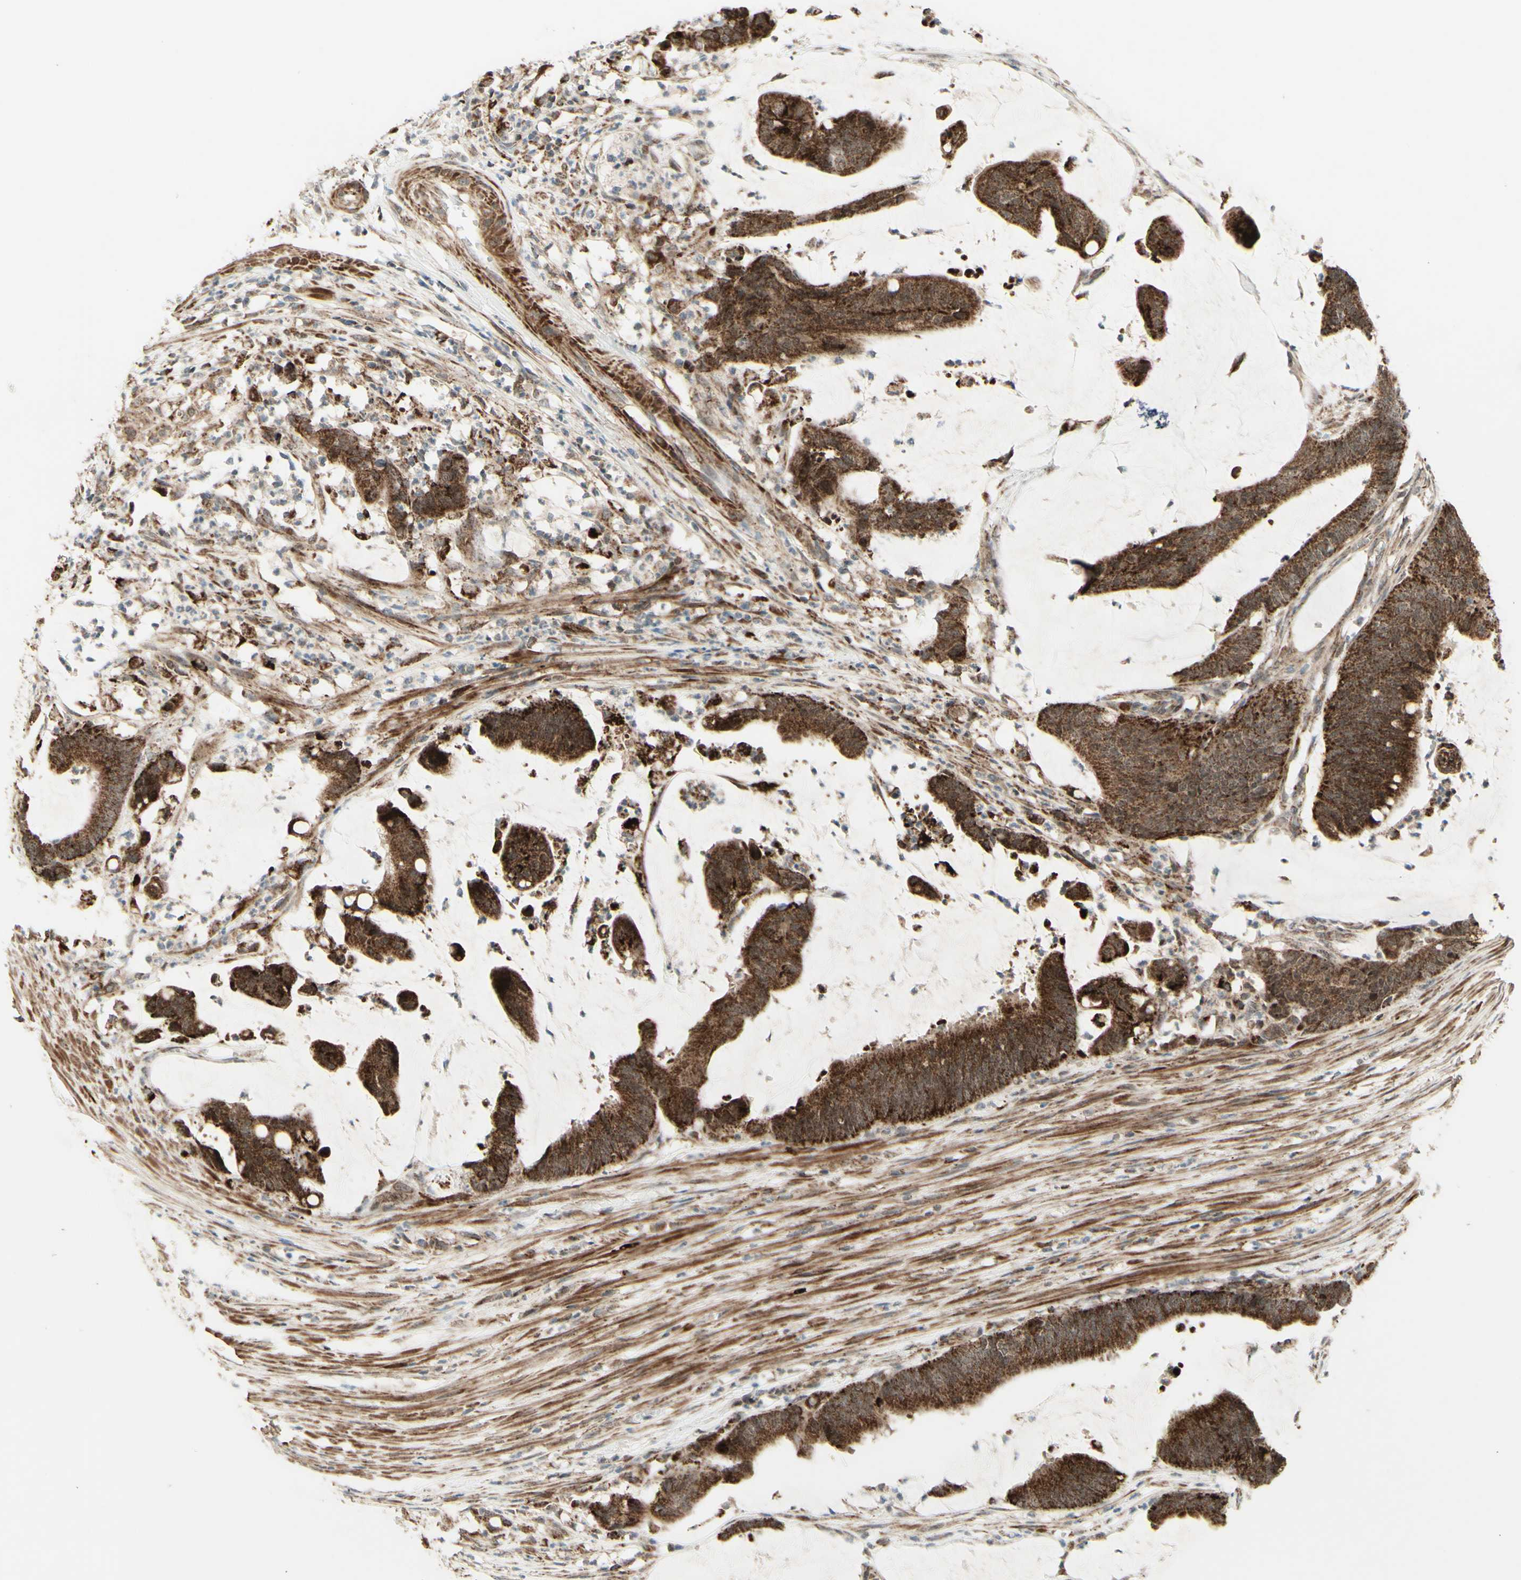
{"staining": {"intensity": "strong", "quantity": ">75%", "location": "cytoplasmic/membranous"}, "tissue": "colorectal cancer", "cell_type": "Tumor cells", "image_type": "cancer", "snomed": [{"axis": "morphology", "description": "Adenocarcinoma, NOS"}, {"axis": "topography", "description": "Rectum"}], "caption": "Adenocarcinoma (colorectal) was stained to show a protein in brown. There is high levels of strong cytoplasmic/membranous expression in approximately >75% of tumor cells.", "gene": "DHRS3", "patient": {"sex": "female", "age": 66}}